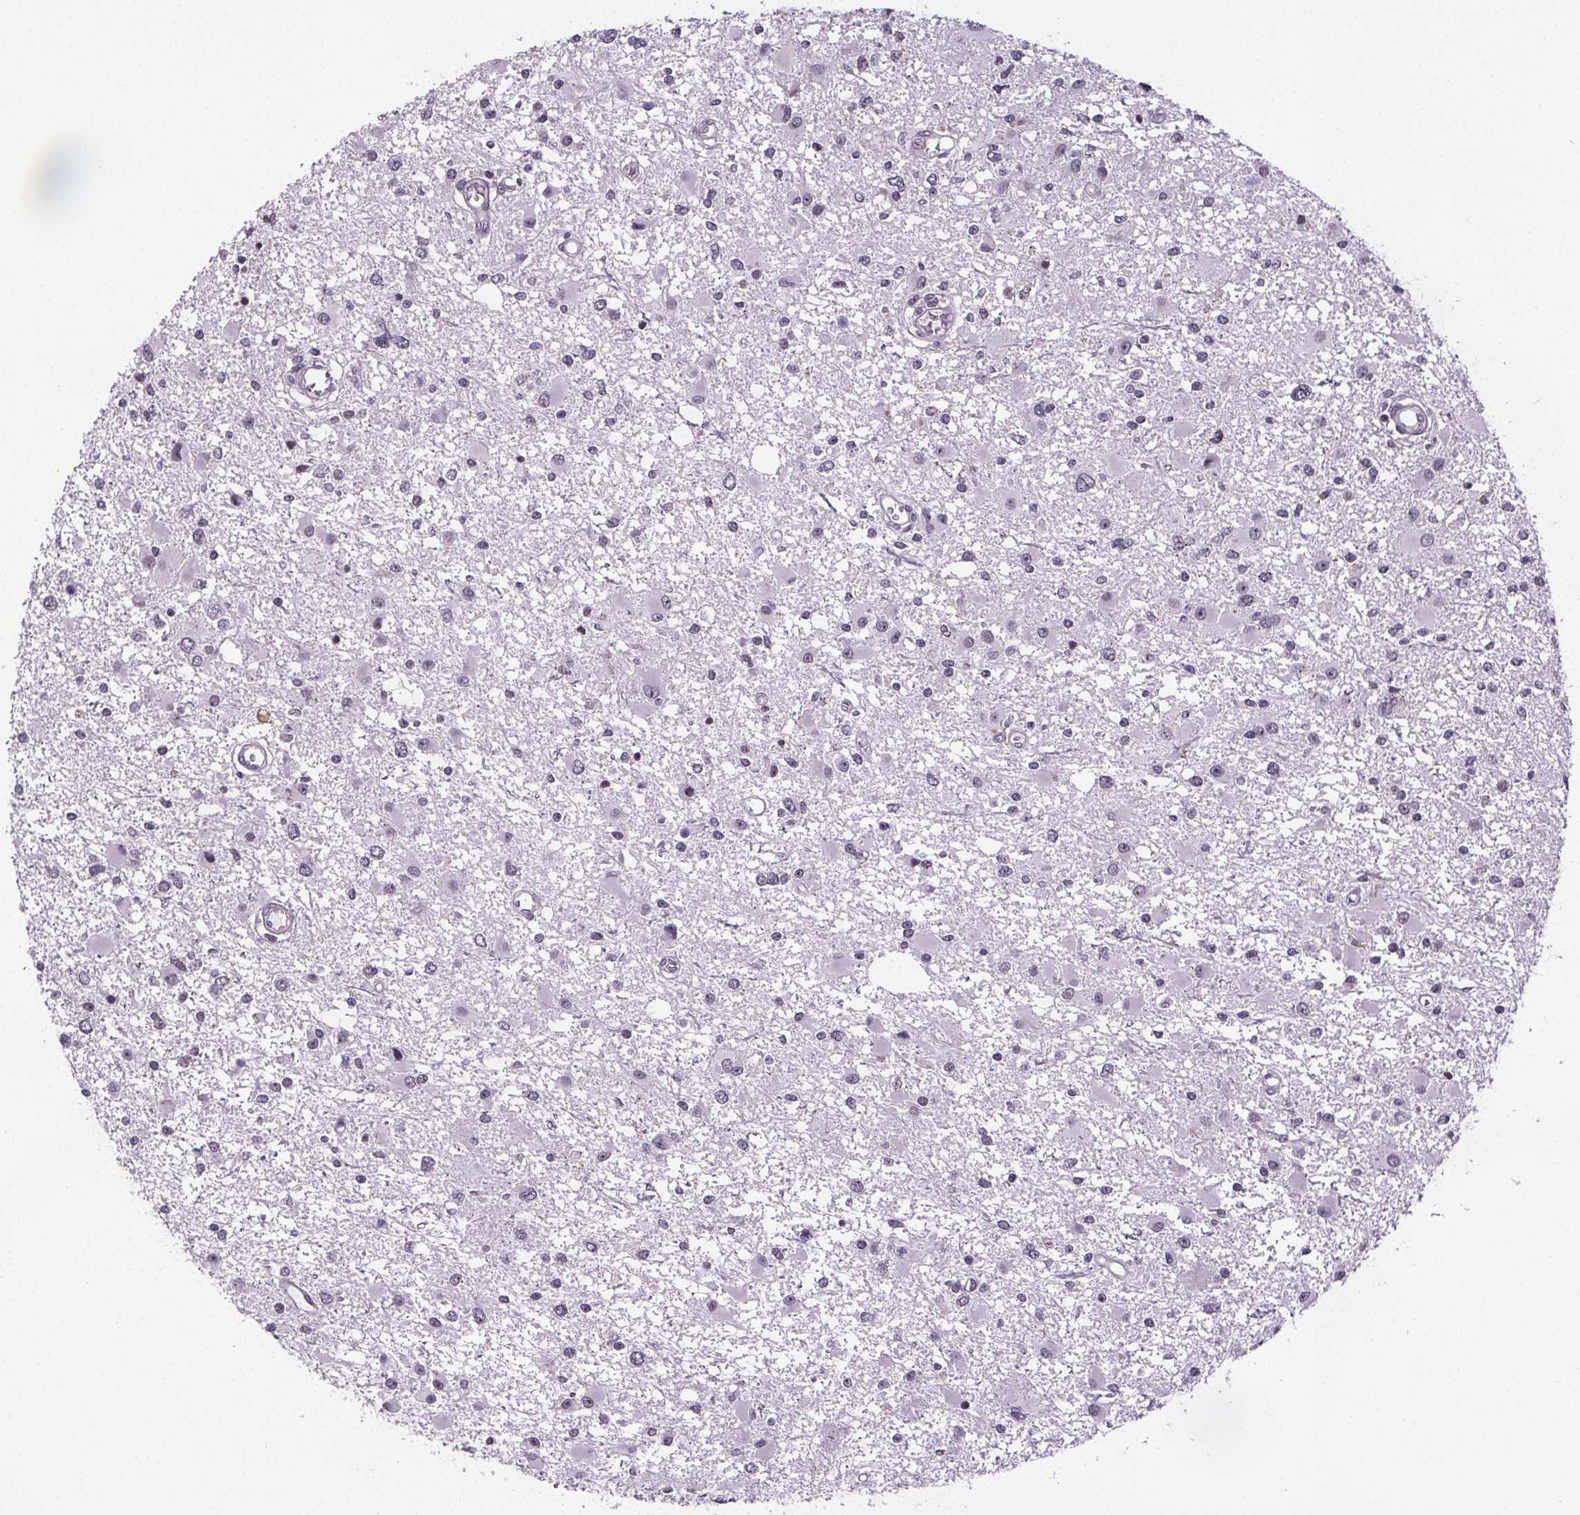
{"staining": {"intensity": "negative", "quantity": "none", "location": "none"}, "tissue": "glioma", "cell_type": "Tumor cells", "image_type": "cancer", "snomed": [{"axis": "morphology", "description": "Glioma, malignant, High grade"}, {"axis": "topography", "description": "Brain"}], "caption": "A high-resolution photomicrograph shows immunohistochemistry (IHC) staining of malignant glioma (high-grade), which displays no significant staining in tumor cells.", "gene": "TTC12", "patient": {"sex": "male", "age": 54}}